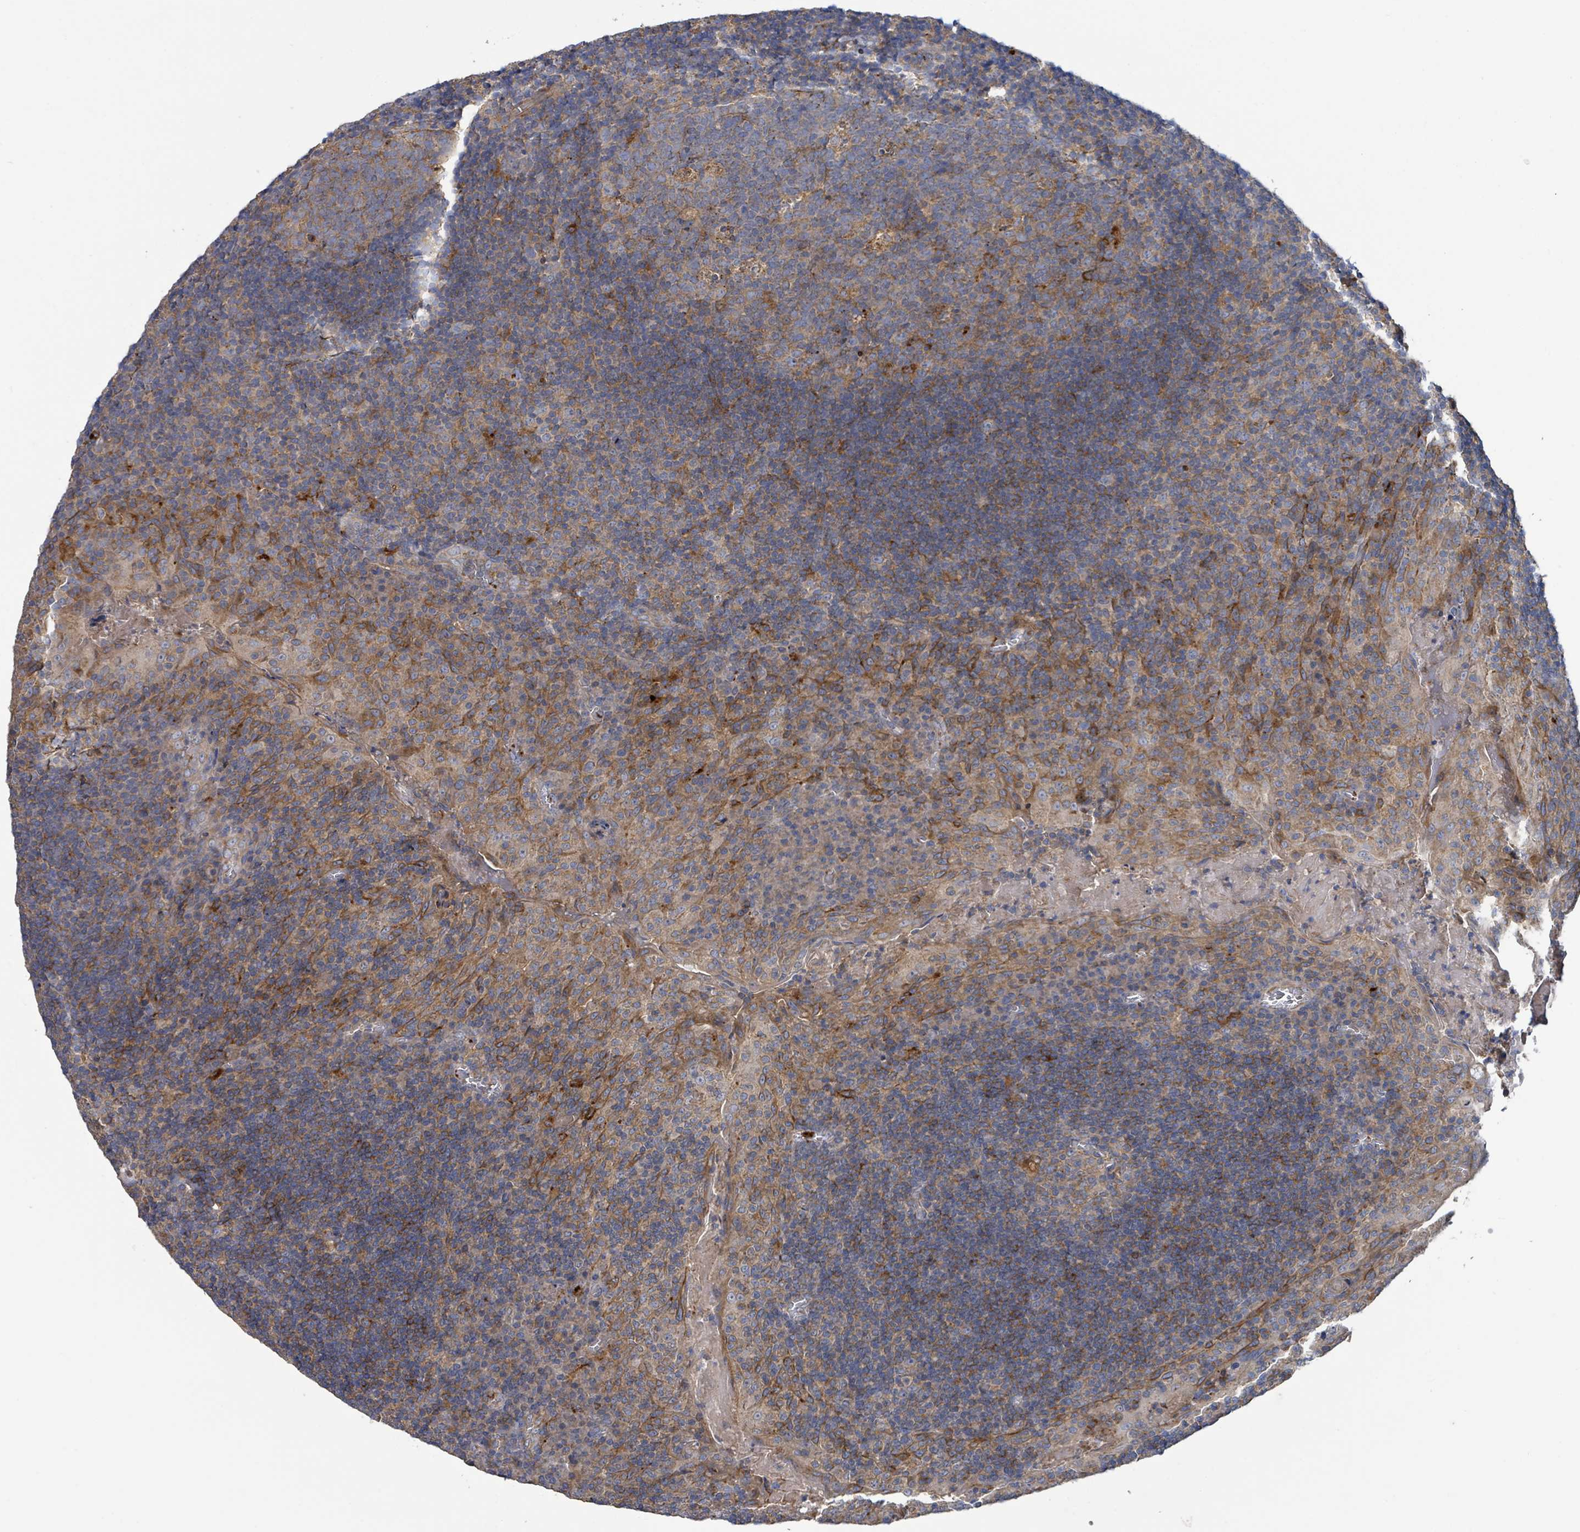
{"staining": {"intensity": "weak", "quantity": "25%-75%", "location": "cytoplasmic/membranous"}, "tissue": "tonsil", "cell_type": "Germinal center cells", "image_type": "normal", "snomed": [{"axis": "morphology", "description": "Normal tissue, NOS"}, {"axis": "topography", "description": "Tonsil"}], "caption": "Protein analysis of benign tonsil shows weak cytoplasmic/membranous staining in about 25%-75% of germinal center cells.", "gene": "PLAAT1", "patient": {"sex": "male", "age": 17}}